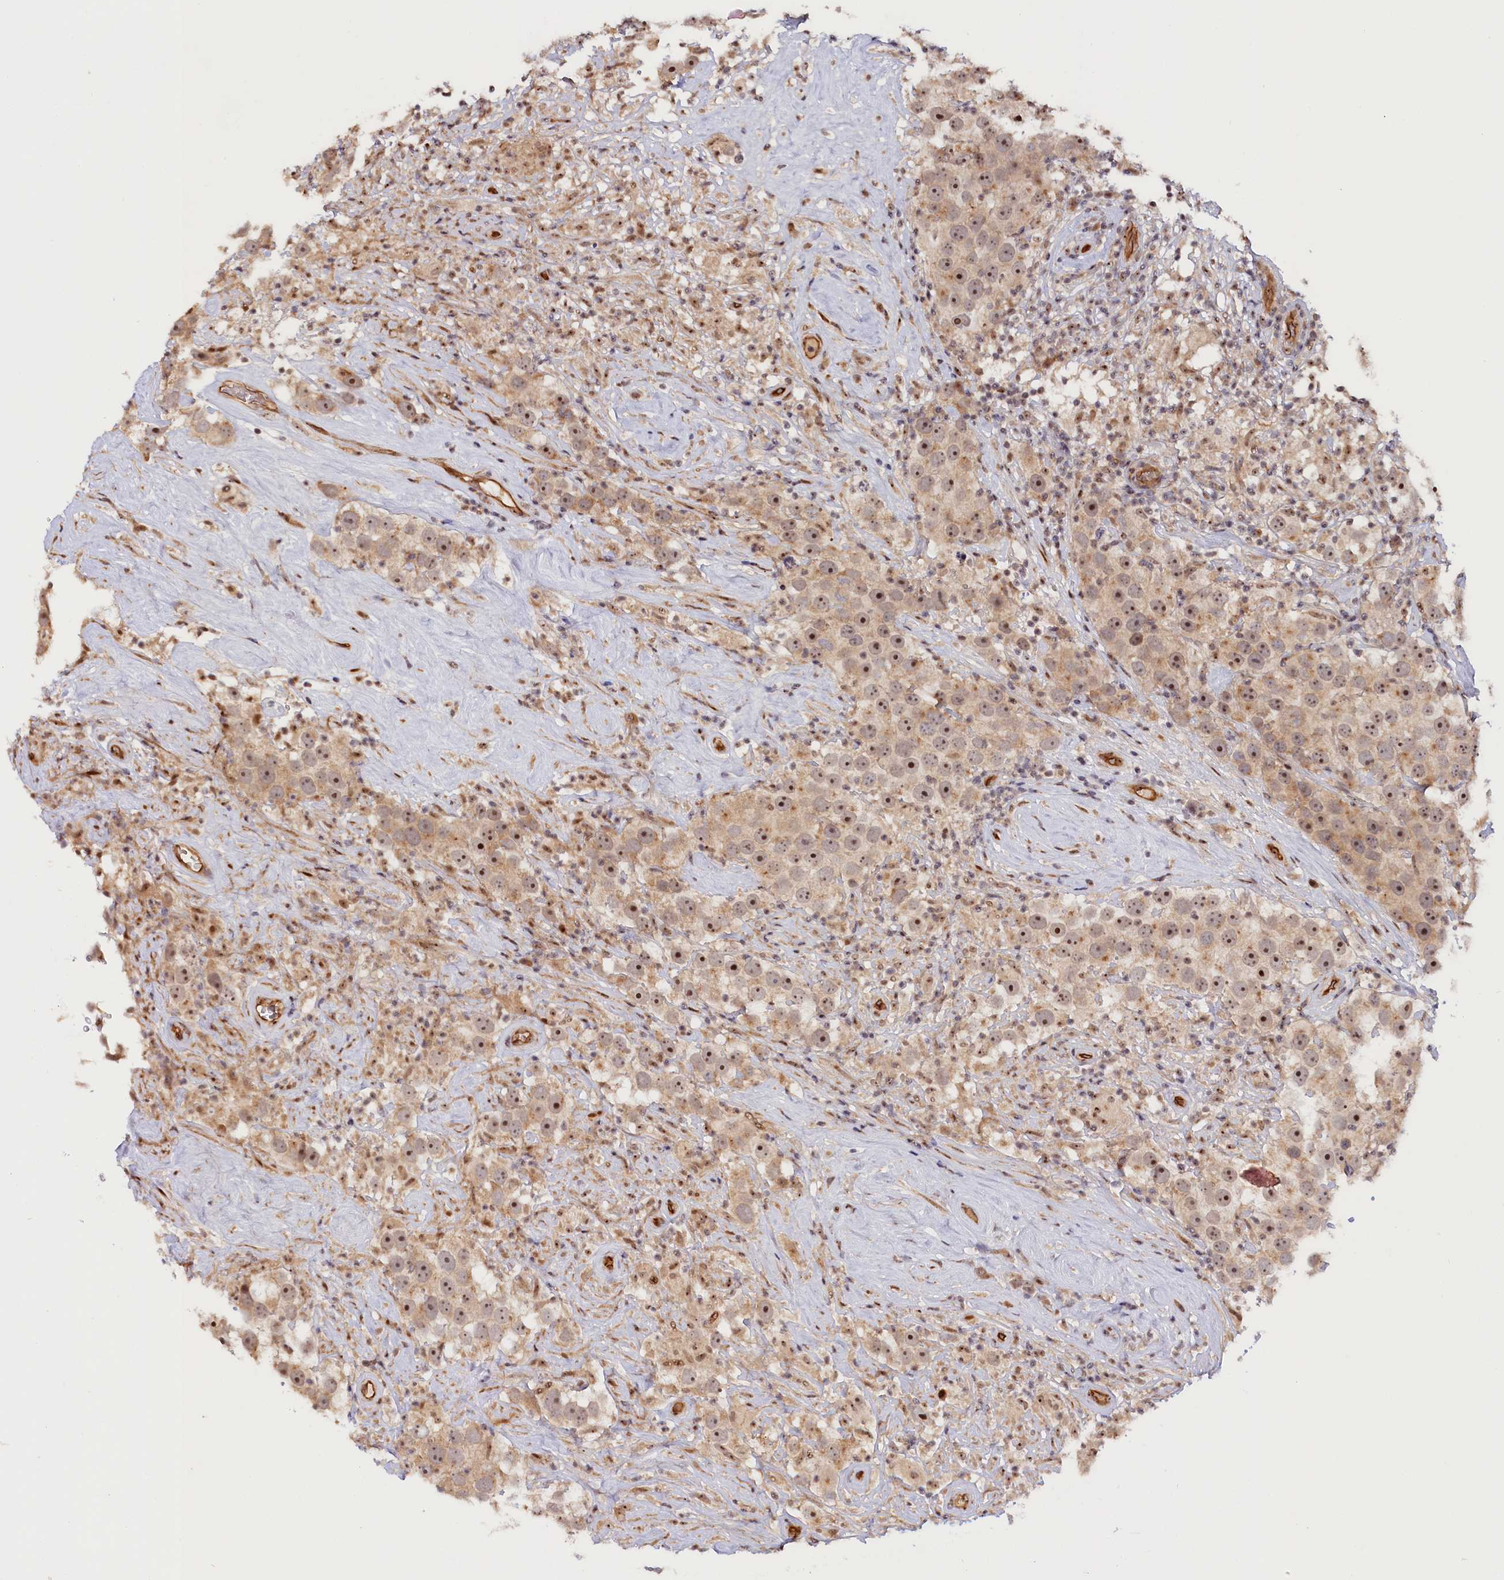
{"staining": {"intensity": "moderate", "quantity": "25%-75%", "location": "nuclear"}, "tissue": "testis cancer", "cell_type": "Tumor cells", "image_type": "cancer", "snomed": [{"axis": "morphology", "description": "Seminoma, NOS"}, {"axis": "topography", "description": "Testis"}], "caption": "Protein analysis of testis cancer (seminoma) tissue demonstrates moderate nuclear staining in approximately 25%-75% of tumor cells.", "gene": "ANKRD24", "patient": {"sex": "male", "age": 49}}